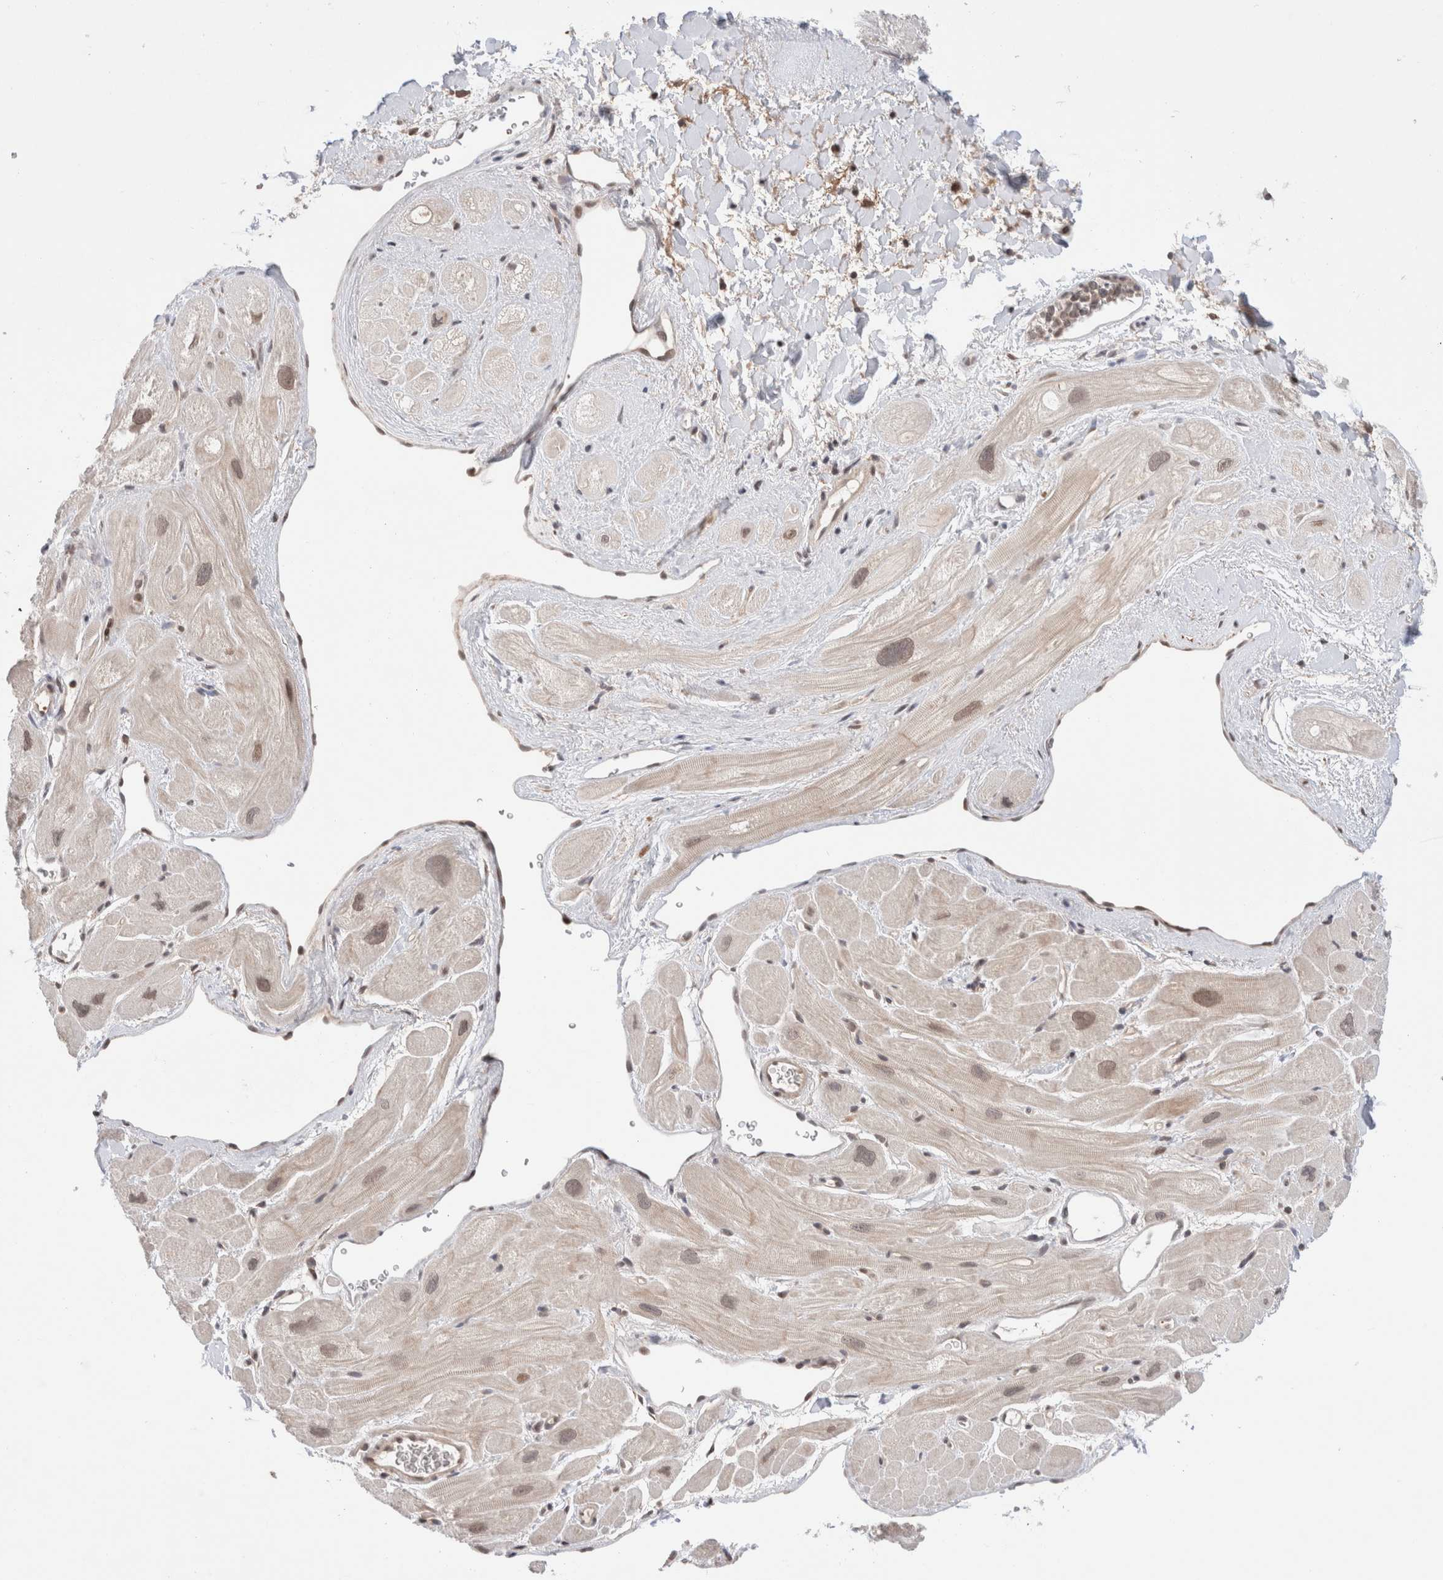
{"staining": {"intensity": "weak", "quantity": "<25%", "location": "nuclear"}, "tissue": "heart muscle", "cell_type": "Cardiomyocytes", "image_type": "normal", "snomed": [{"axis": "morphology", "description": "Normal tissue, NOS"}, {"axis": "topography", "description": "Heart"}], "caption": "Cardiomyocytes are negative for brown protein staining in unremarkable heart muscle. Nuclei are stained in blue.", "gene": "GATAD2A", "patient": {"sex": "male", "age": 49}}